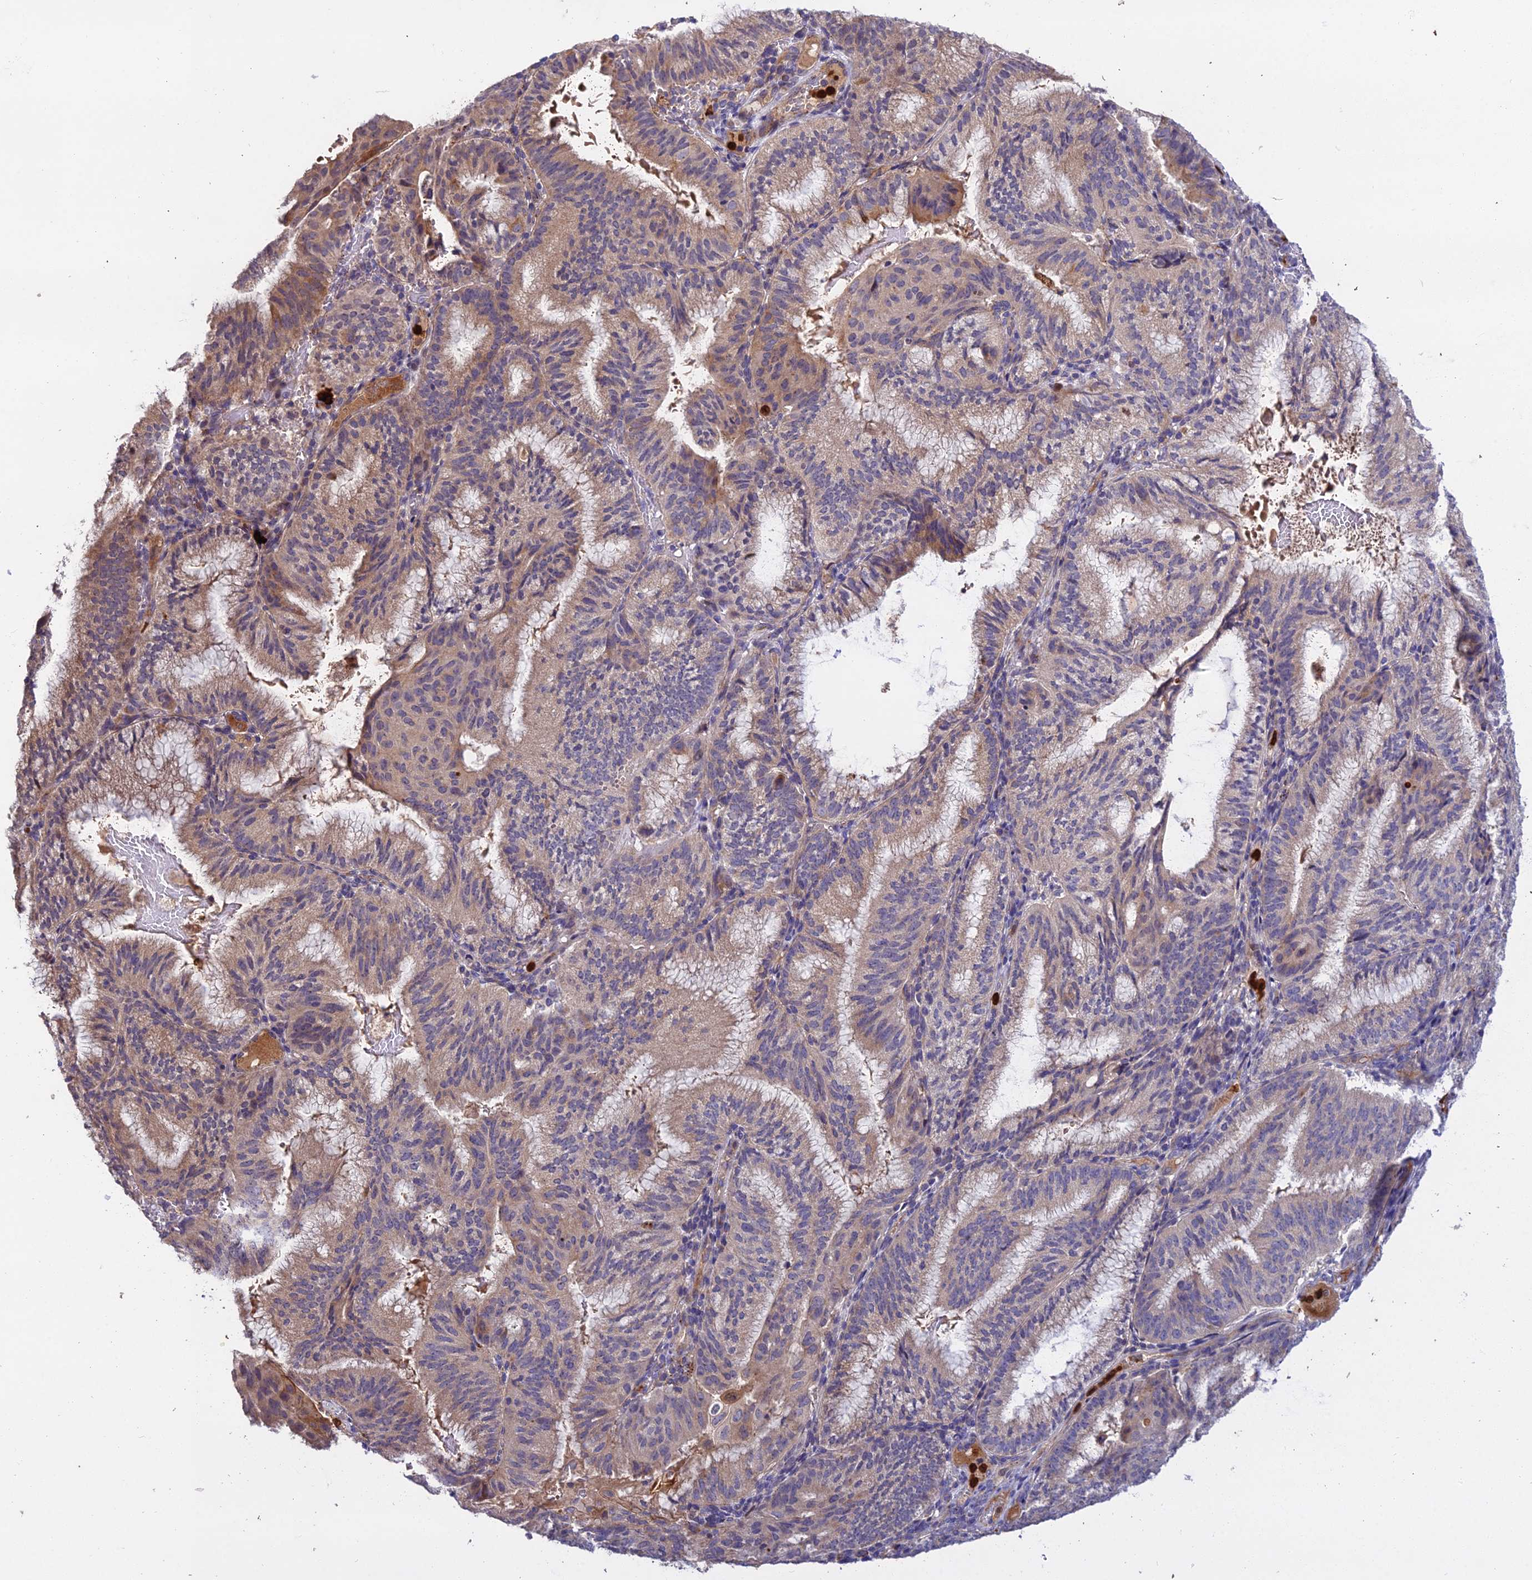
{"staining": {"intensity": "weak", "quantity": "25%-75%", "location": "cytoplasmic/membranous"}, "tissue": "endometrial cancer", "cell_type": "Tumor cells", "image_type": "cancer", "snomed": [{"axis": "morphology", "description": "Adenocarcinoma, NOS"}, {"axis": "topography", "description": "Endometrium"}], "caption": "Weak cytoplasmic/membranous expression for a protein is appreciated in about 25%-75% of tumor cells of endometrial cancer (adenocarcinoma) using IHC.", "gene": "EID2", "patient": {"sex": "female", "age": 49}}